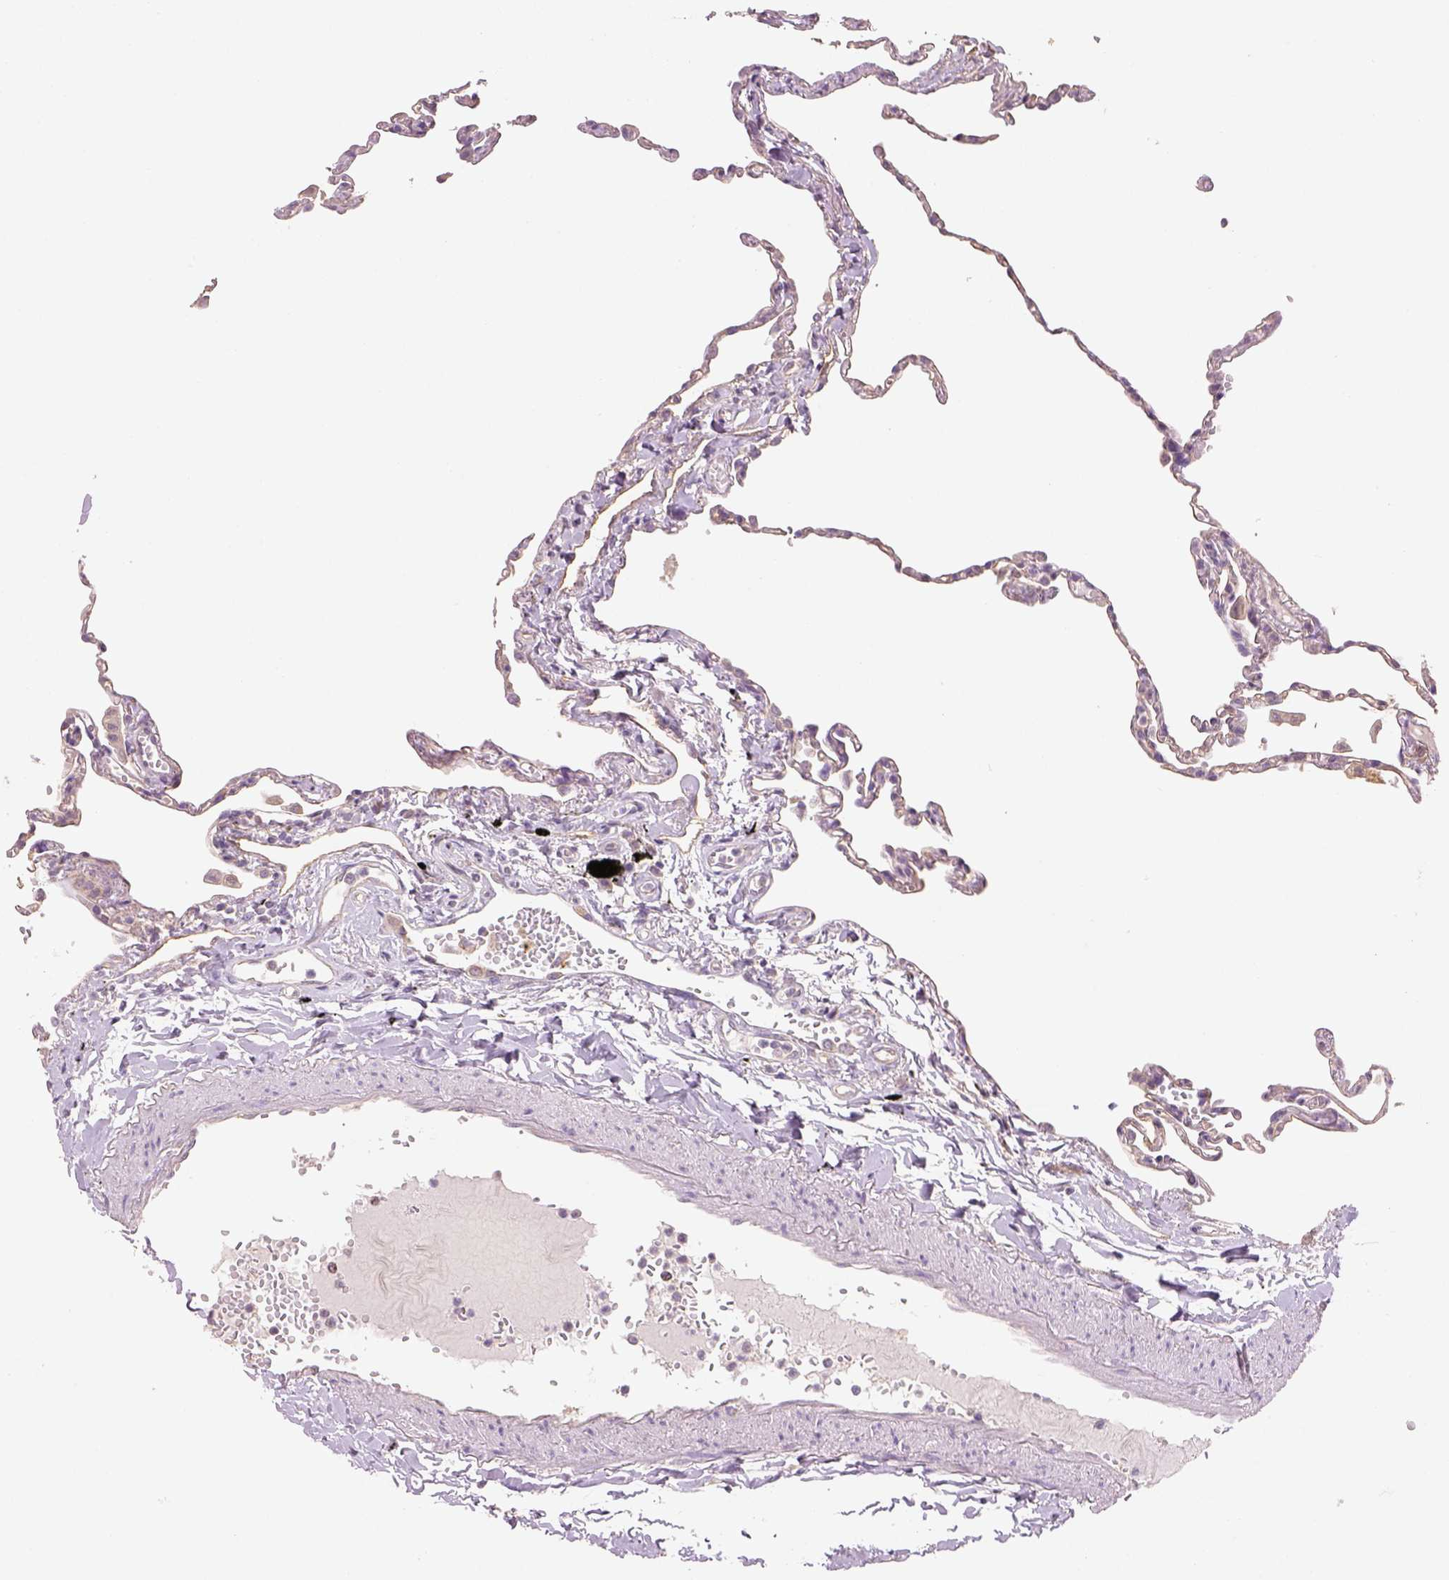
{"staining": {"intensity": "negative", "quantity": "none", "location": "none"}, "tissue": "lung", "cell_type": "Alveolar cells", "image_type": "normal", "snomed": [{"axis": "morphology", "description": "Normal tissue, NOS"}, {"axis": "topography", "description": "Lung"}], "caption": "Benign lung was stained to show a protein in brown. There is no significant positivity in alveolar cells.", "gene": "AP2B1", "patient": {"sex": "male", "age": 78}}